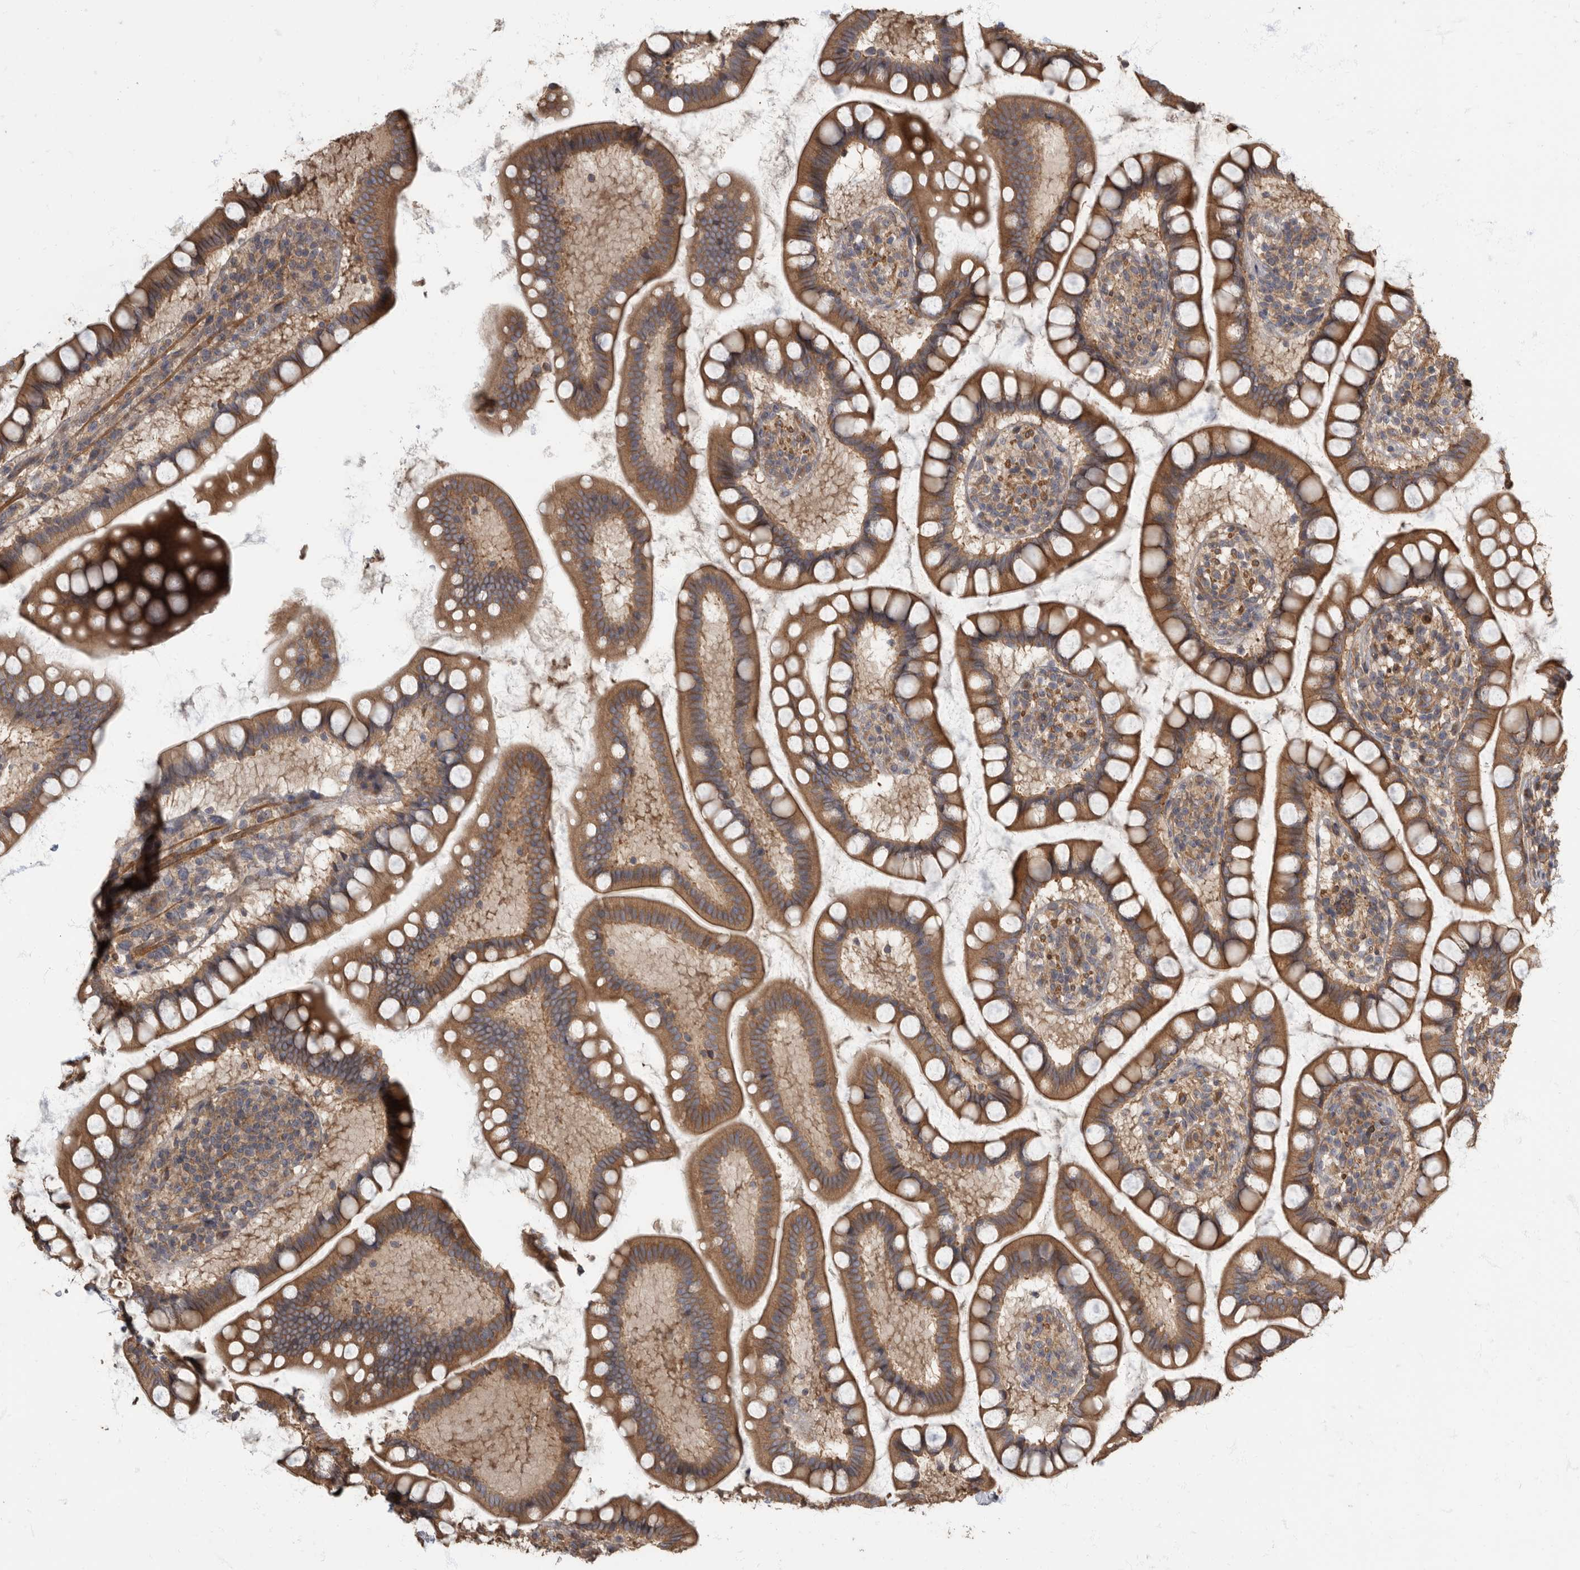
{"staining": {"intensity": "moderate", "quantity": ">75%", "location": "cytoplasmic/membranous"}, "tissue": "small intestine", "cell_type": "Glandular cells", "image_type": "normal", "snomed": [{"axis": "morphology", "description": "Normal tissue, NOS"}, {"axis": "topography", "description": "Small intestine"}], "caption": "This photomicrograph demonstrates immunohistochemistry staining of normal human small intestine, with medium moderate cytoplasmic/membranous staining in approximately >75% of glandular cells.", "gene": "DAAM1", "patient": {"sex": "female", "age": 84}}